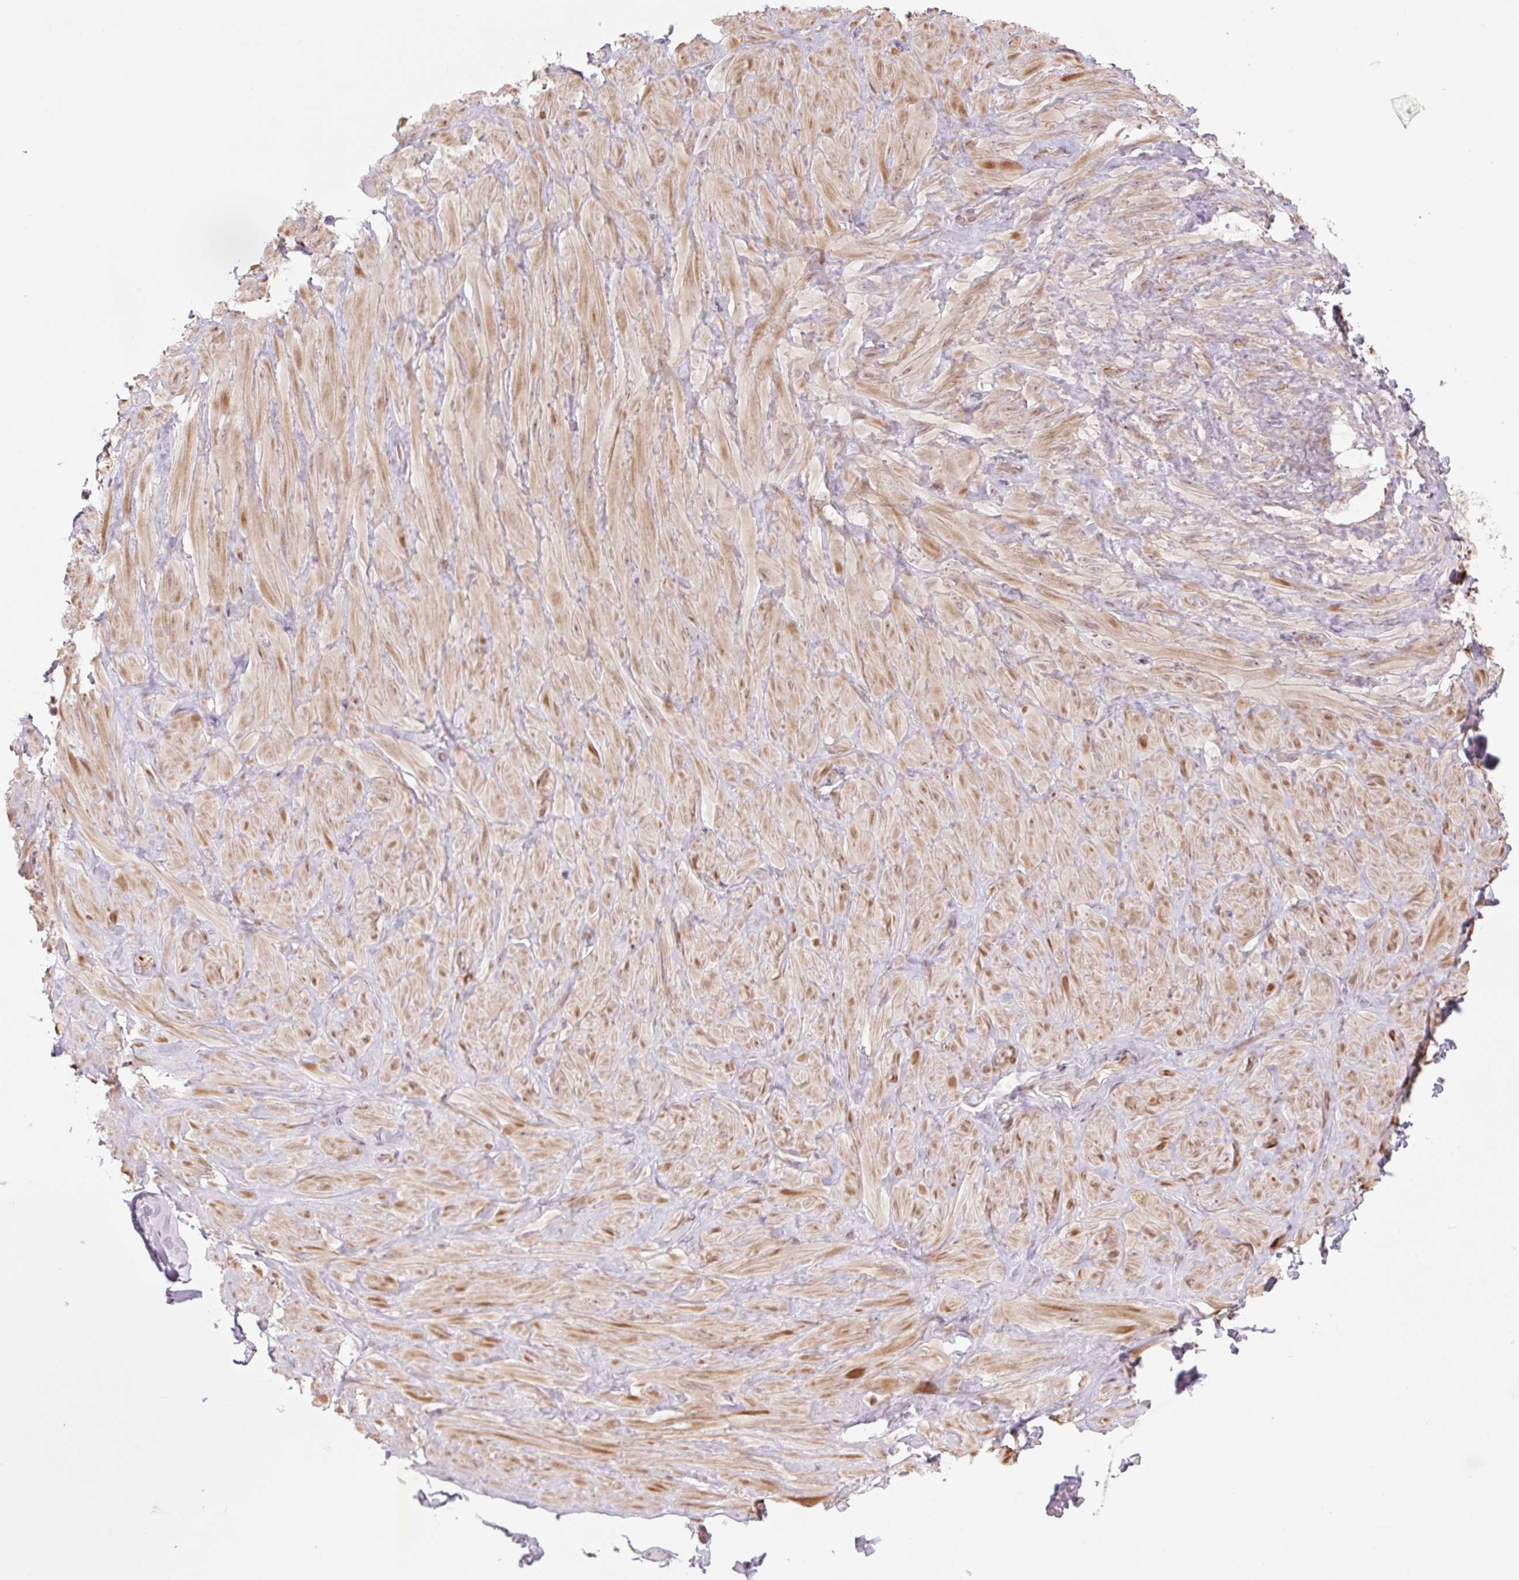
{"staining": {"intensity": "negative", "quantity": "none", "location": "none"}, "tissue": "adipose tissue", "cell_type": "Adipocytes", "image_type": "normal", "snomed": [{"axis": "morphology", "description": "Normal tissue, NOS"}, {"axis": "topography", "description": "Vascular tissue"}, {"axis": "topography", "description": "Peripheral nerve tissue"}], "caption": "The micrograph exhibits no staining of adipocytes in unremarkable adipose tissue. (Stains: DAB immunohistochemistry (IHC) with hematoxylin counter stain, Microscopy: brightfield microscopy at high magnification).", "gene": "PLA2G4A", "patient": {"sex": "male", "age": 41}}